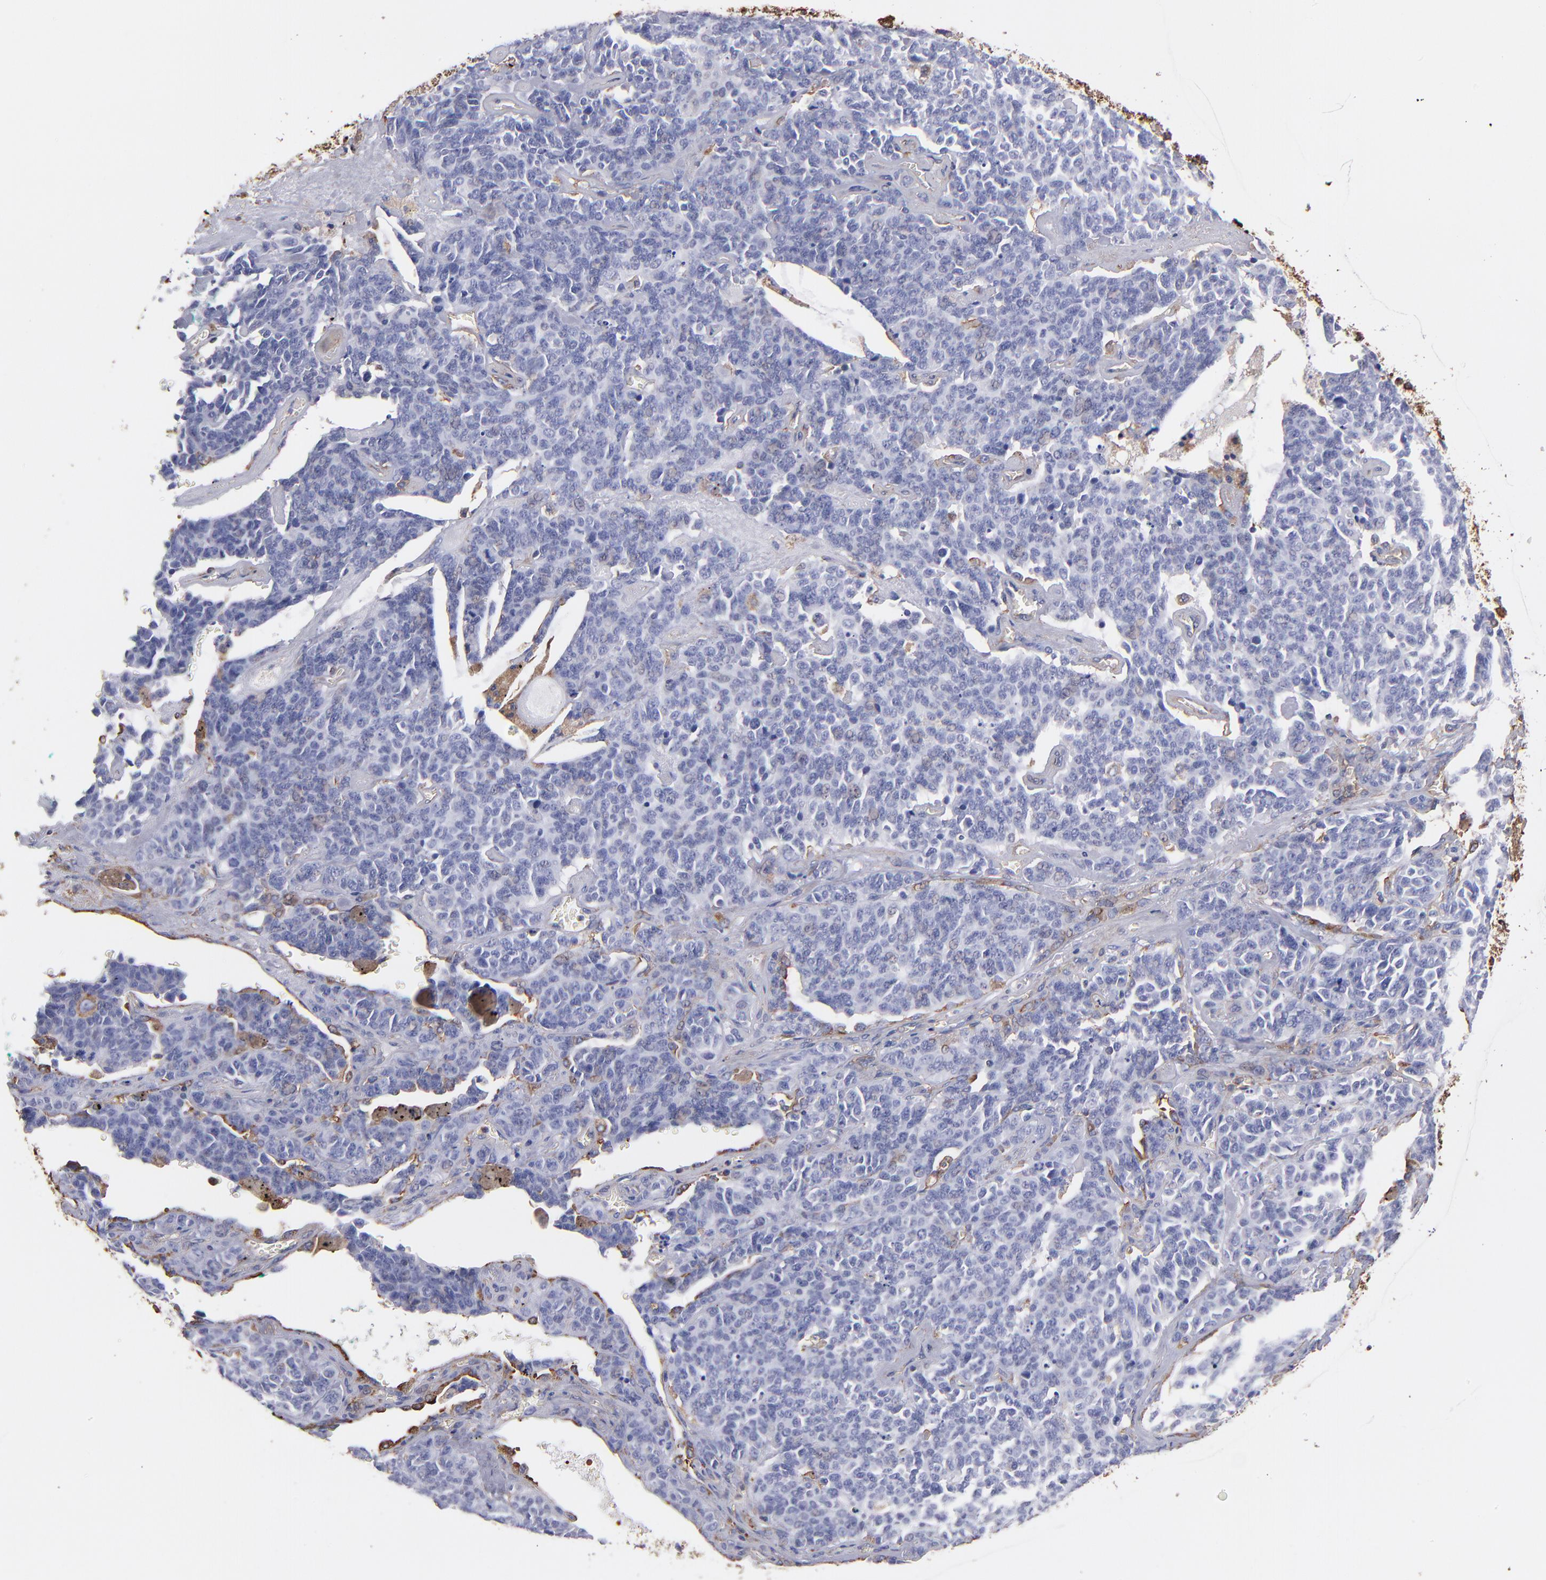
{"staining": {"intensity": "negative", "quantity": "none", "location": "none"}, "tissue": "lung cancer", "cell_type": "Tumor cells", "image_type": "cancer", "snomed": [{"axis": "morphology", "description": "Neoplasm, malignant, NOS"}, {"axis": "topography", "description": "Lung"}], "caption": "IHC of lung cancer (neoplasm (malignant)) displays no positivity in tumor cells.", "gene": "MVP", "patient": {"sex": "female", "age": 58}}